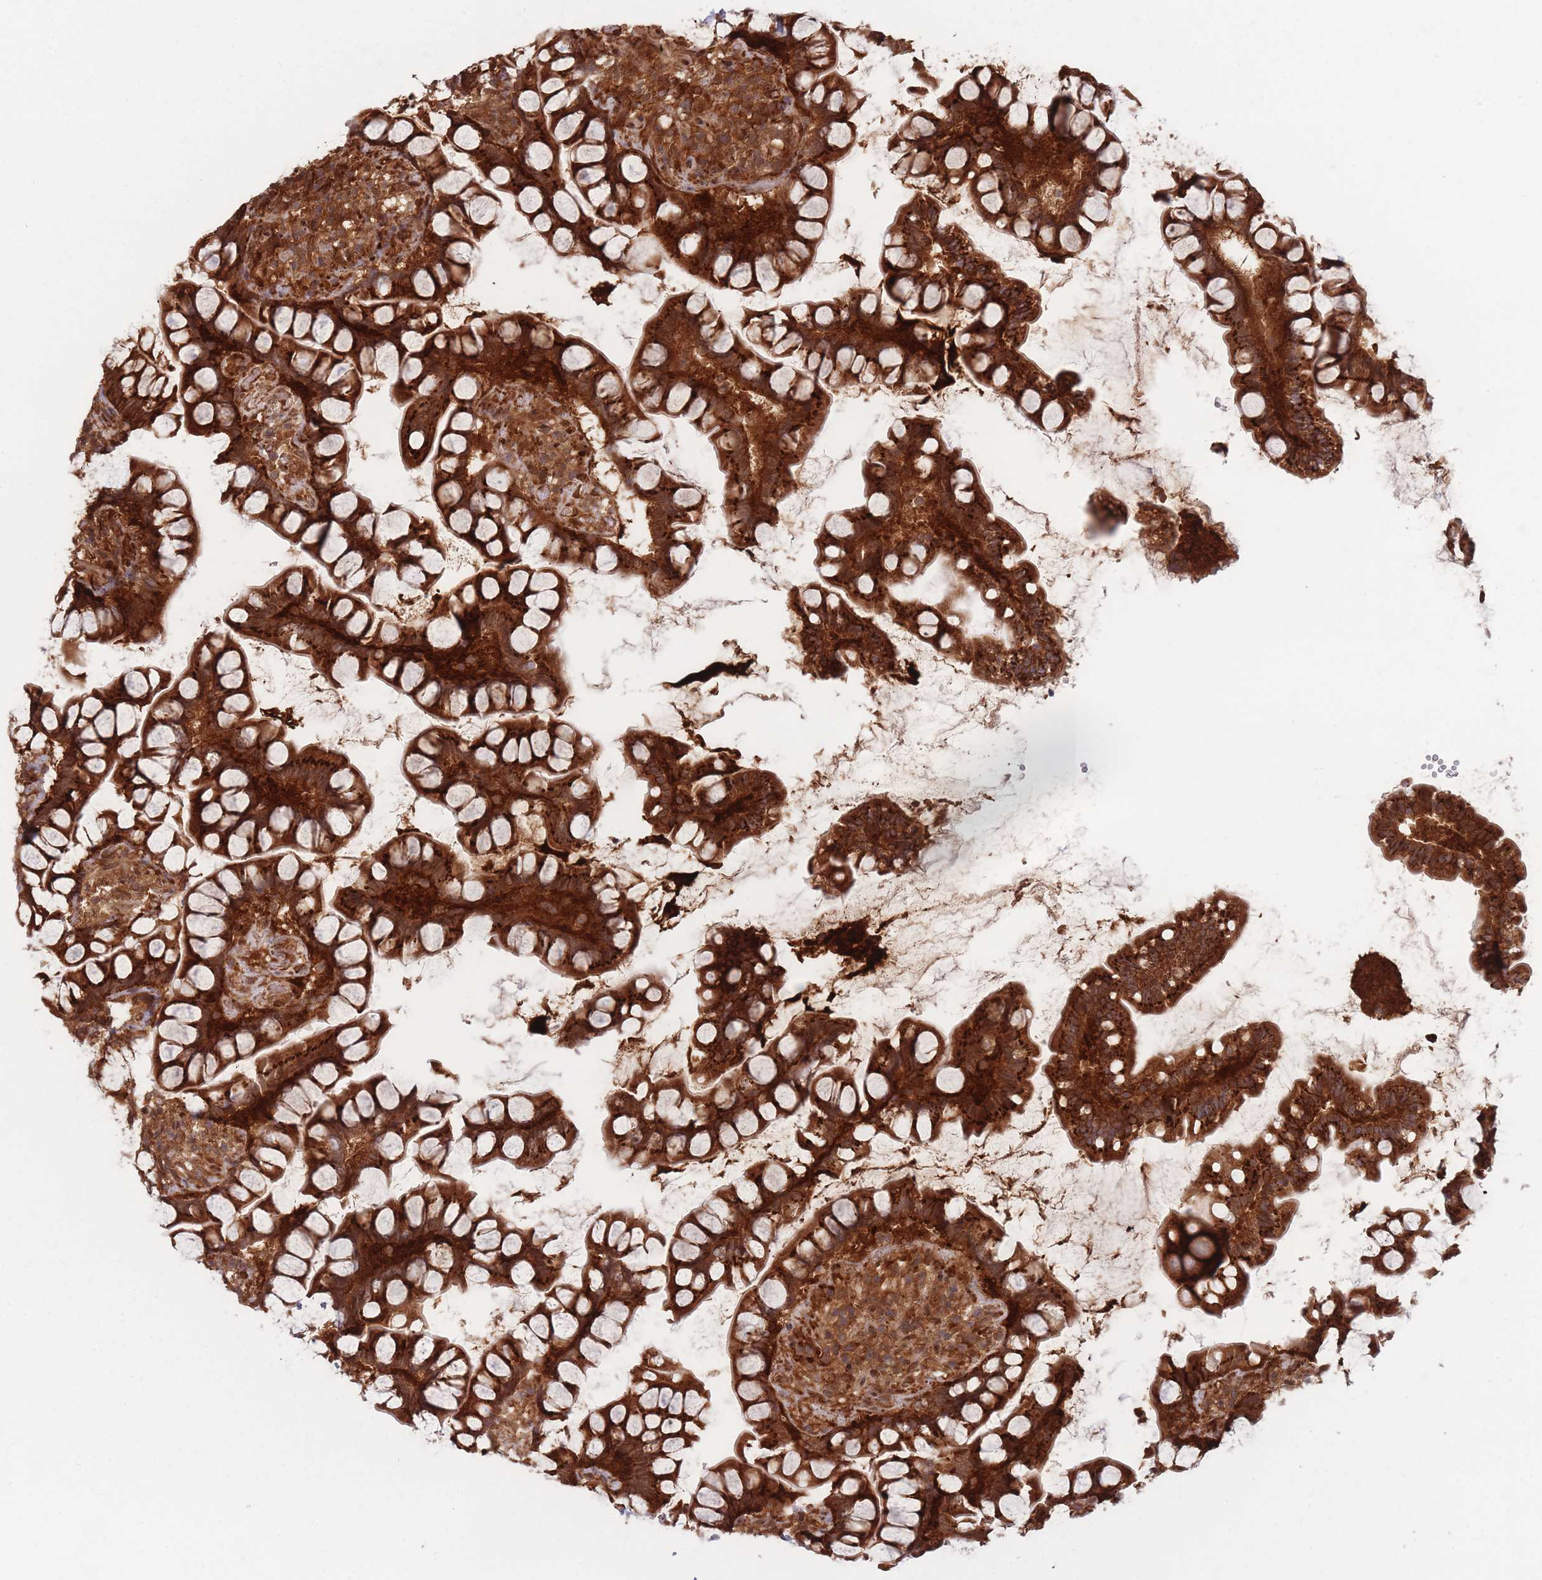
{"staining": {"intensity": "strong", "quantity": ">75%", "location": "cytoplasmic/membranous"}, "tissue": "small intestine", "cell_type": "Glandular cells", "image_type": "normal", "snomed": [{"axis": "morphology", "description": "Normal tissue, NOS"}, {"axis": "topography", "description": "Small intestine"}], "caption": "A brown stain highlights strong cytoplasmic/membranous expression of a protein in glandular cells of benign small intestine. The protein is shown in brown color, while the nuclei are stained blue.", "gene": "PODXL2", "patient": {"sex": "male", "age": 70}}